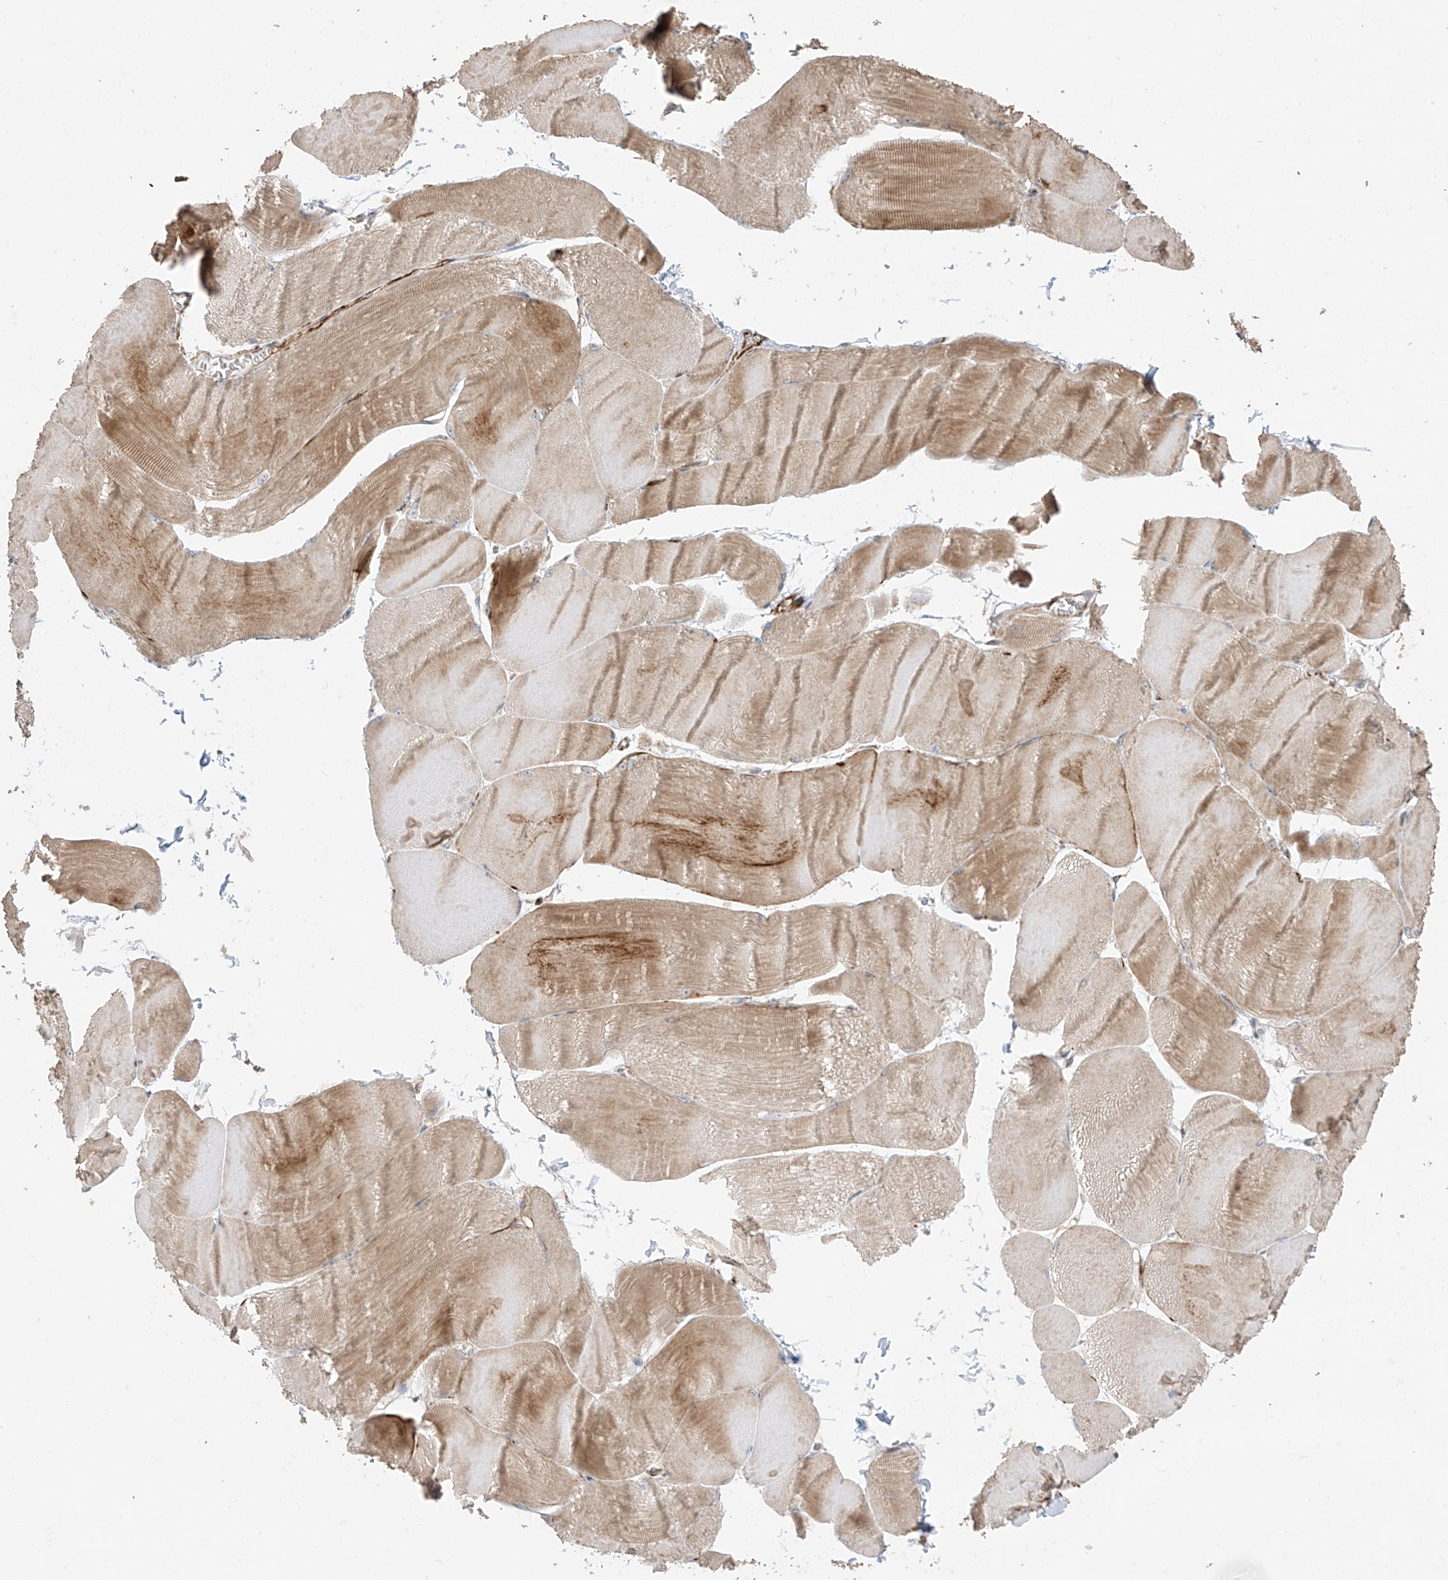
{"staining": {"intensity": "moderate", "quantity": "25%-75%", "location": "cytoplasmic/membranous"}, "tissue": "skeletal muscle", "cell_type": "Myocytes", "image_type": "normal", "snomed": [{"axis": "morphology", "description": "Normal tissue, NOS"}, {"axis": "morphology", "description": "Basal cell carcinoma"}, {"axis": "topography", "description": "Skeletal muscle"}], "caption": "Protein staining by IHC exhibits moderate cytoplasmic/membranous positivity in about 25%-75% of myocytes in normal skeletal muscle.", "gene": "DCDC2", "patient": {"sex": "female", "age": 64}}